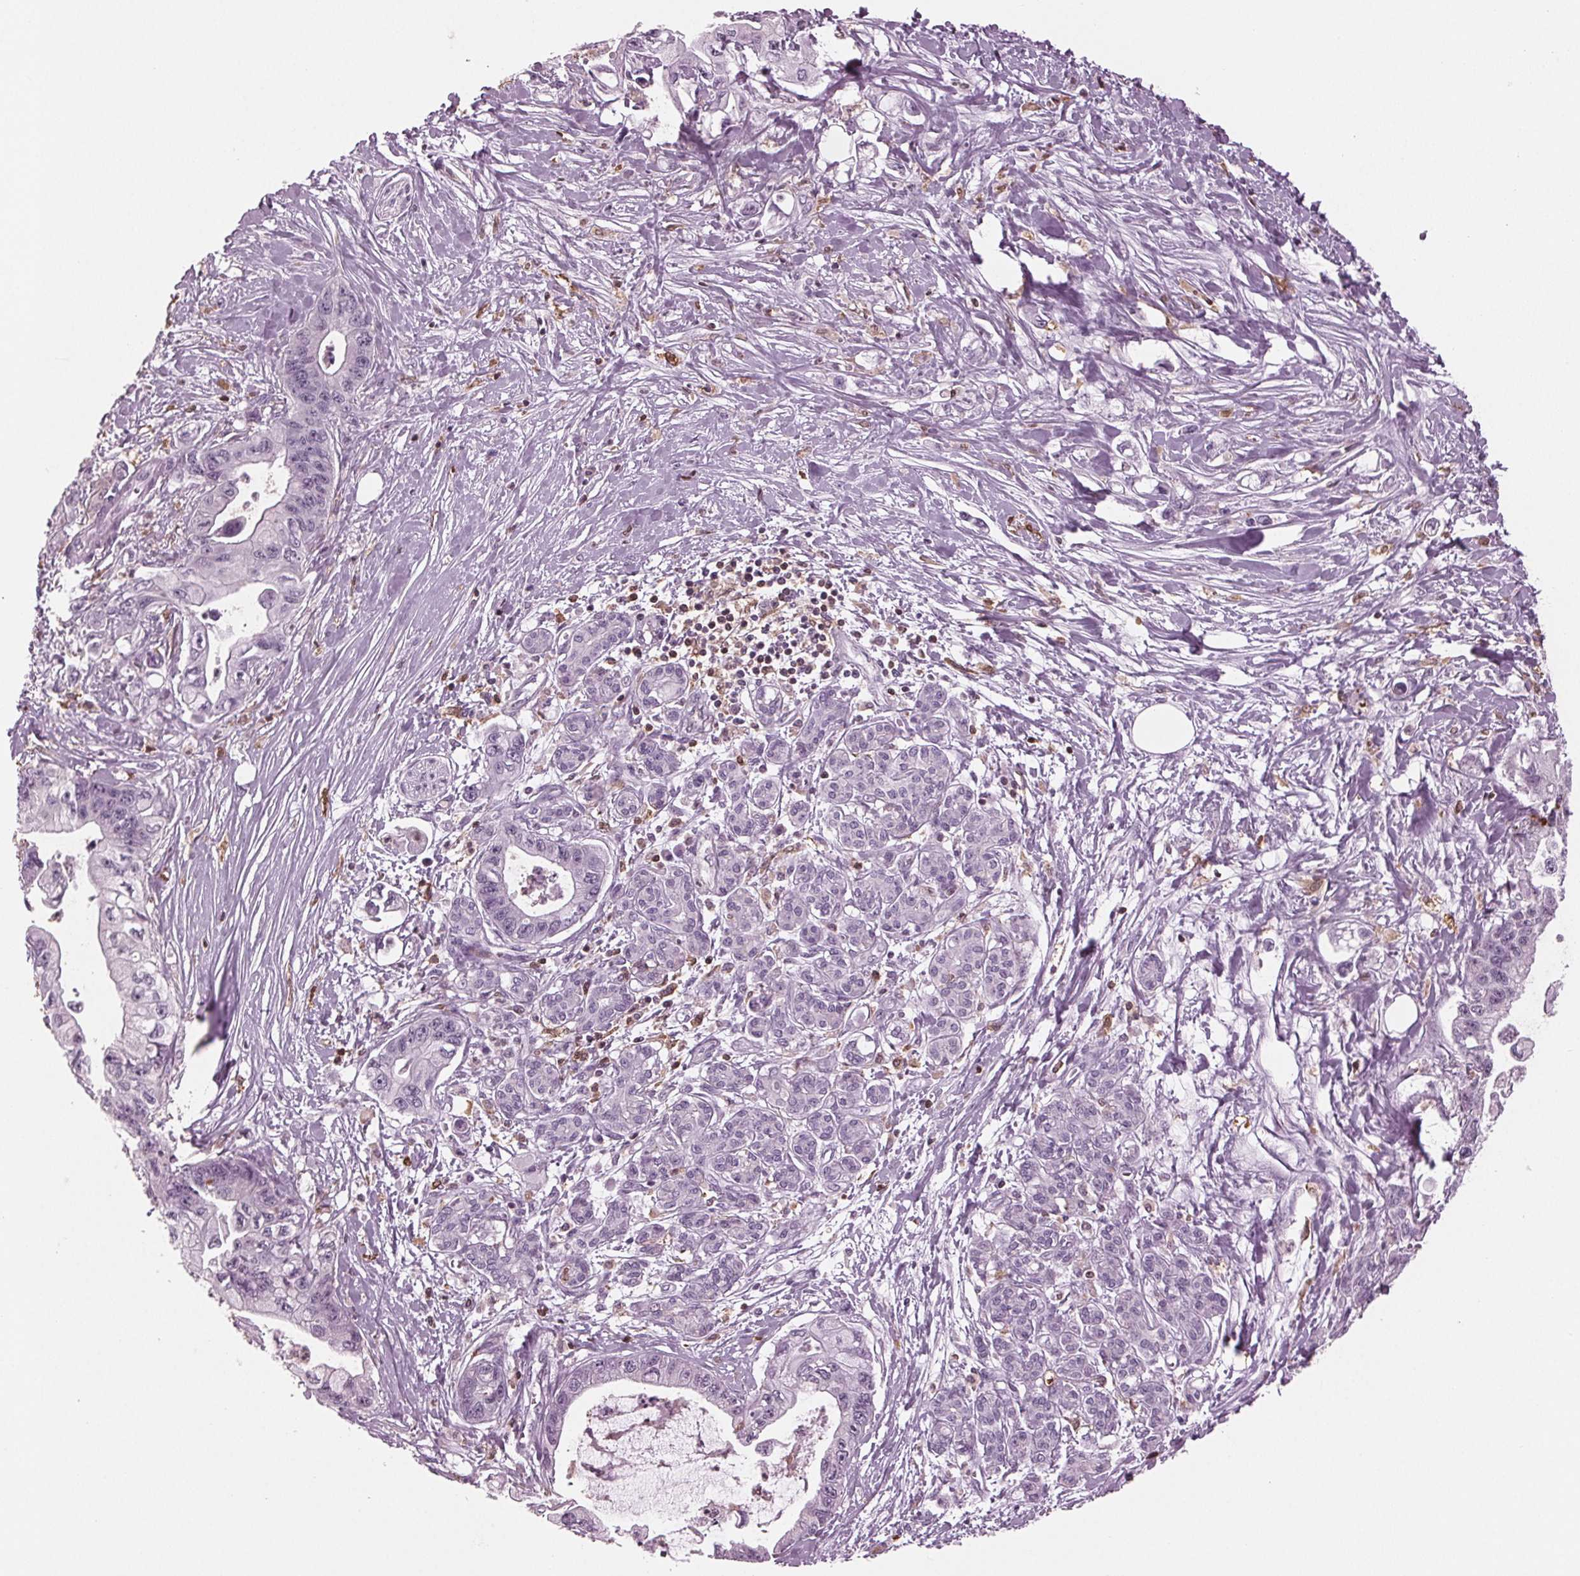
{"staining": {"intensity": "negative", "quantity": "none", "location": "none"}, "tissue": "pancreatic cancer", "cell_type": "Tumor cells", "image_type": "cancer", "snomed": [{"axis": "morphology", "description": "Adenocarcinoma, NOS"}, {"axis": "topography", "description": "Pancreas"}], "caption": "The IHC histopathology image has no significant expression in tumor cells of pancreatic adenocarcinoma tissue.", "gene": "BTLA", "patient": {"sex": "male", "age": 61}}